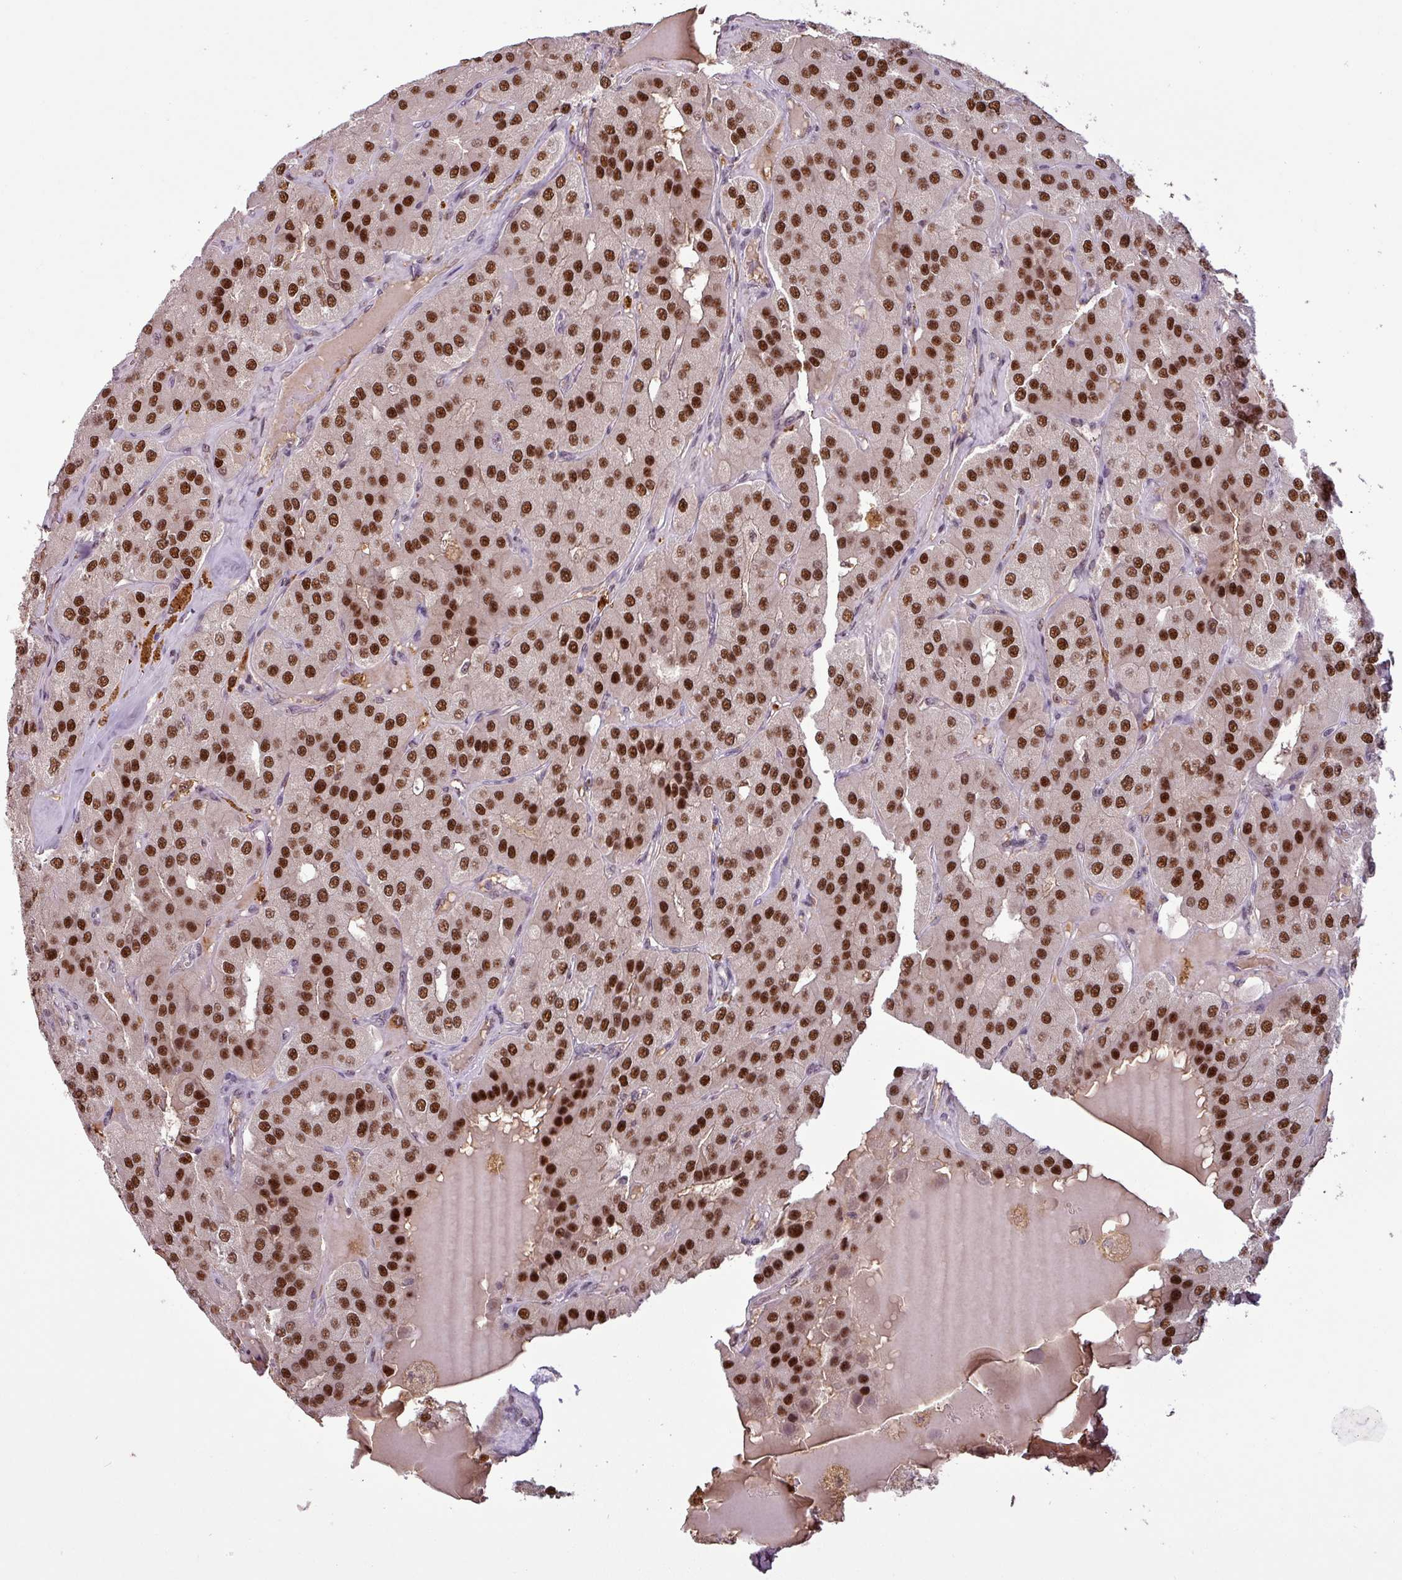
{"staining": {"intensity": "strong", "quantity": ">75%", "location": "nuclear"}, "tissue": "parathyroid gland", "cell_type": "Glandular cells", "image_type": "normal", "snomed": [{"axis": "morphology", "description": "Normal tissue, NOS"}, {"axis": "morphology", "description": "Adenoma, NOS"}, {"axis": "topography", "description": "Parathyroid gland"}], "caption": "An immunohistochemistry (IHC) image of normal tissue is shown. Protein staining in brown shows strong nuclear positivity in parathyroid gland within glandular cells. The staining was performed using DAB, with brown indicating positive protein expression. Nuclei are stained blue with hematoxylin.", "gene": "IRF2BPL", "patient": {"sex": "female", "age": 86}}